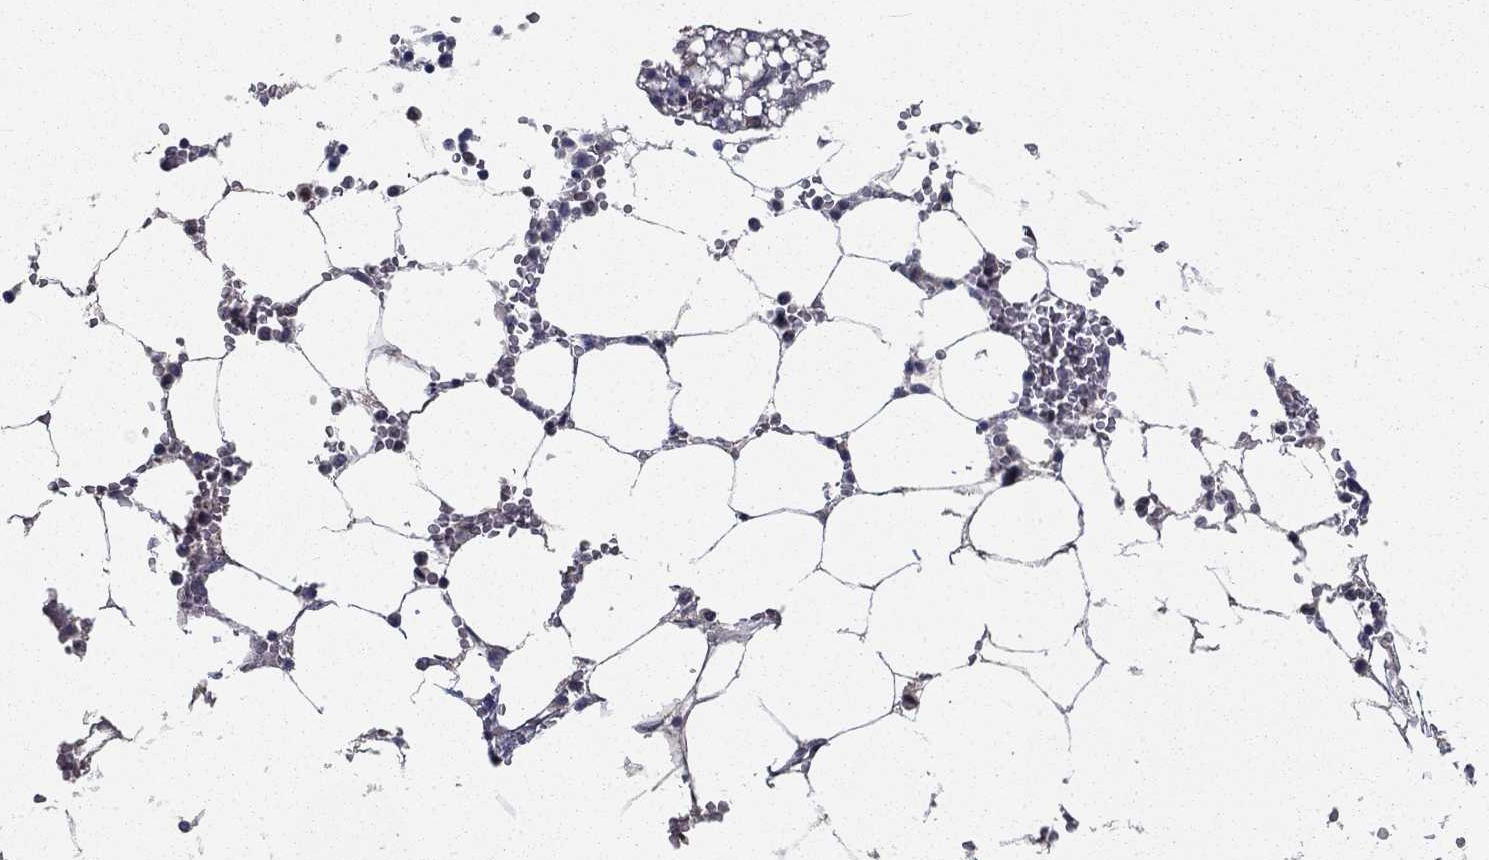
{"staining": {"intensity": "weak", "quantity": "<25%", "location": "cytoplasmic/membranous,nuclear"}, "tissue": "bone marrow", "cell_type": "Hematopoietic cells", "image_type": "normal", "snomed": [{"axis": "morphology", "description": "Normal tissue, NOS"}, {"axis": "topography", "description": "Bone marrow"}], "caption": "Bone marrow stained for a protein using IHC displays no expression hematopoietic cells.", "gene": "NIT2", "patient": {"sex": "female", "age": 64}}